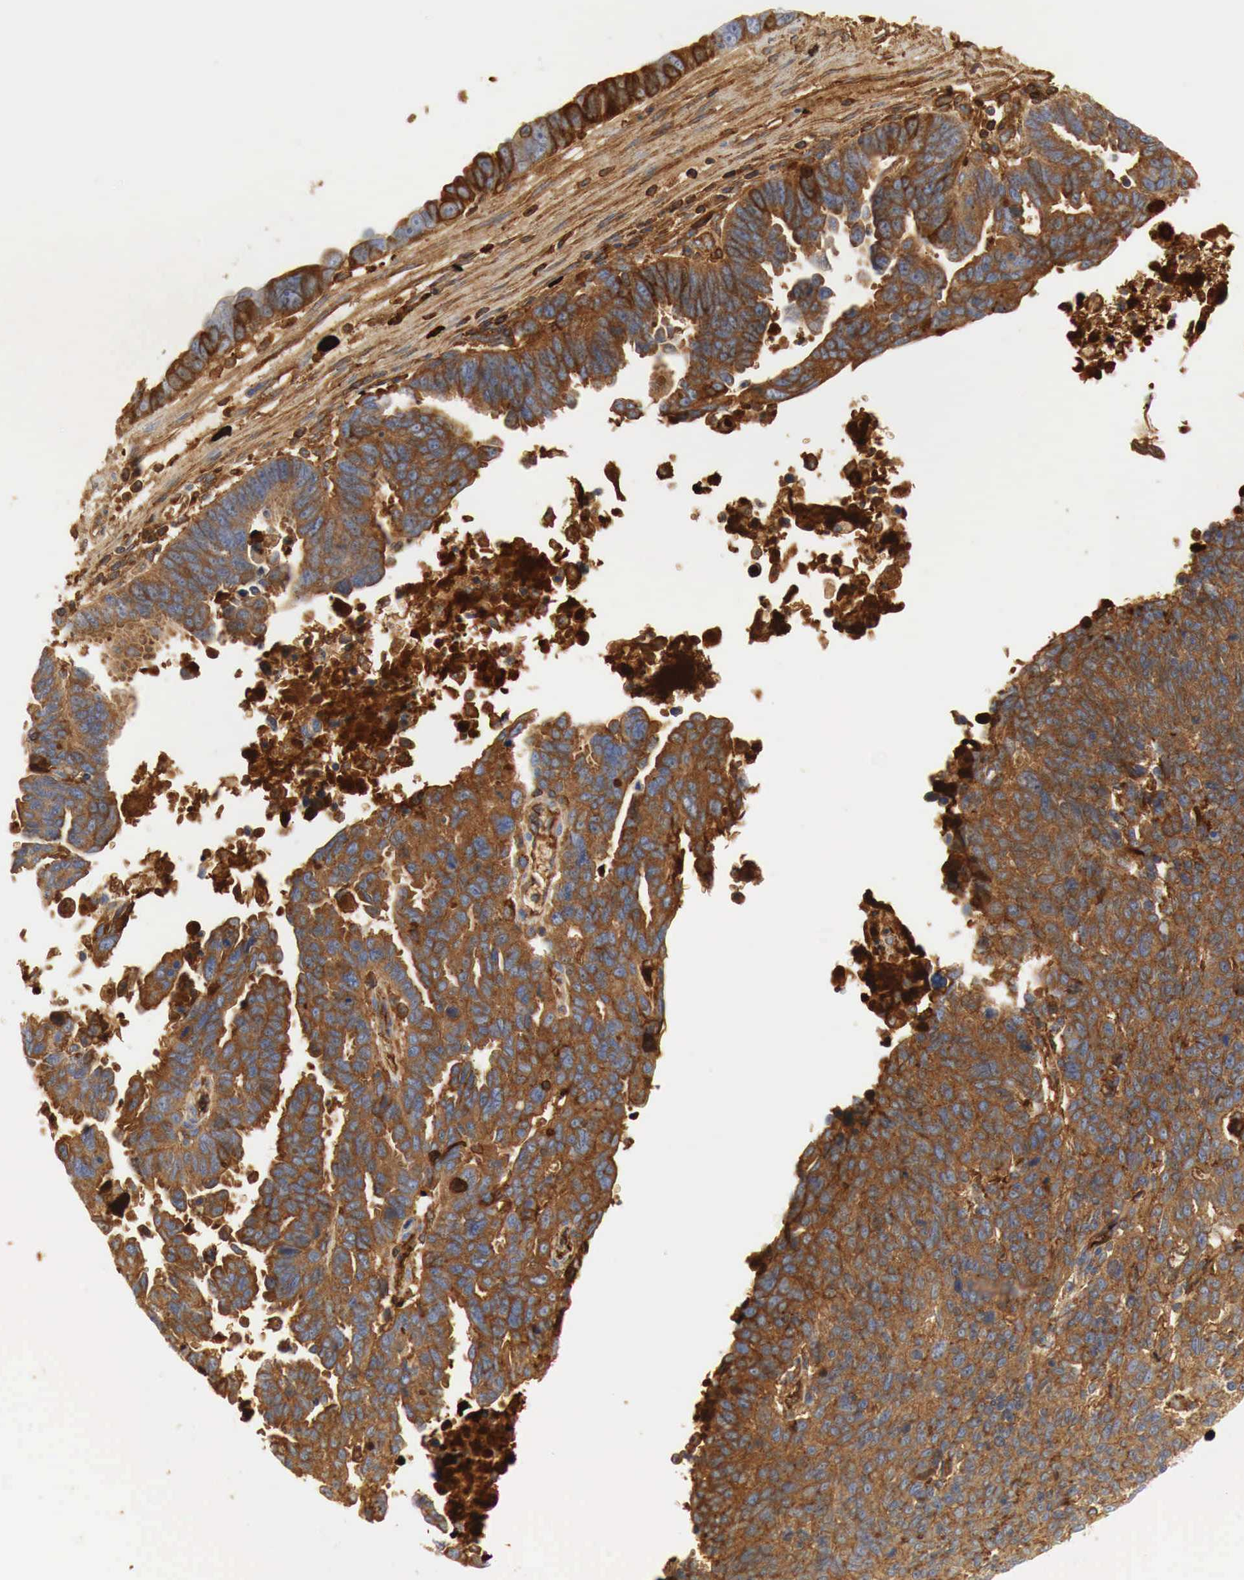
{"staining": {"intensity": "strong", "quantity": "25%-75%", "location": "cytoplasmic/membranous"}, "tissue": "ovarian cancer", "cell_type": "Tumor cells", "image_type": "cancer", "snomed": [{"axis": "morphology", "description": "Carcinoma, endometroid"}, {"axis": "morphology", "description": "Cystadenocarcinoma, serous, NOS"}, {"axis": "topography", "description": "Ovary"}], "caption": "Immunohistochemistry of ovarian cancer (serous cystadenocarcinoma) shows high levels of strong cytoplasmic/membranous positivity in about 25%-75% of tumor cells.", "gene": "IGLC3", "patient": {"sex": "female", "age": 45}}